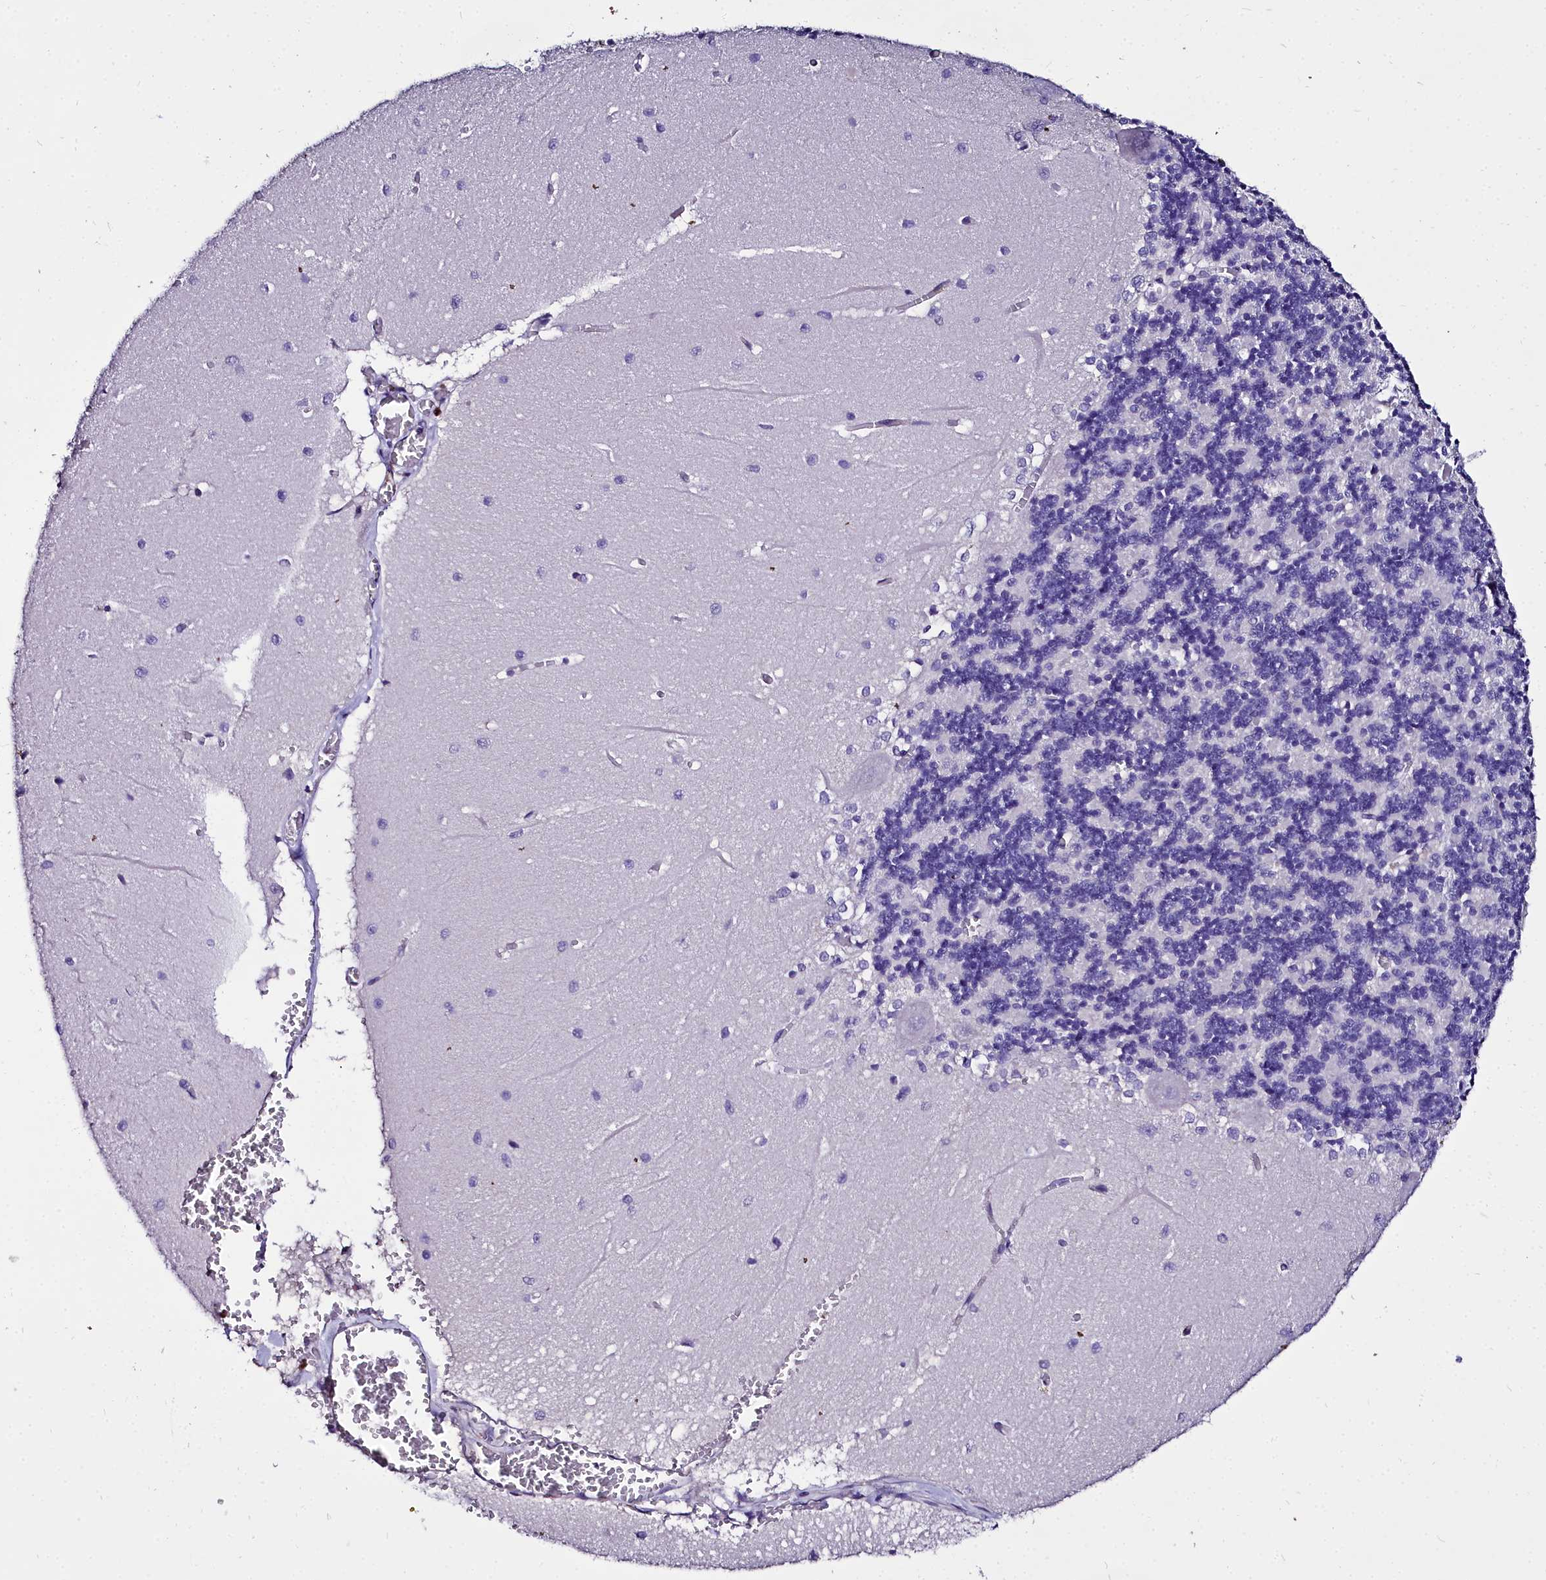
{"staining": {"intensity": "negative", "quantity": "none", "location": "none"}, "tissue": "cerebellum", "cell_type": "Cells in granular layer", "image_type": "normal", "snomed": [{"axis": "morphology", "description": "Normal tissue, NOS"}, {"axis": "topography", "description": "Cerebellum"}], "caption": "An immunohistochemistry photomicrograph of benign cerebellum is shown. There is no staining in cells in granular layer of cerebellum.", "gene": "MS4A18", "patient": {"sex": "male", "age": 37}}